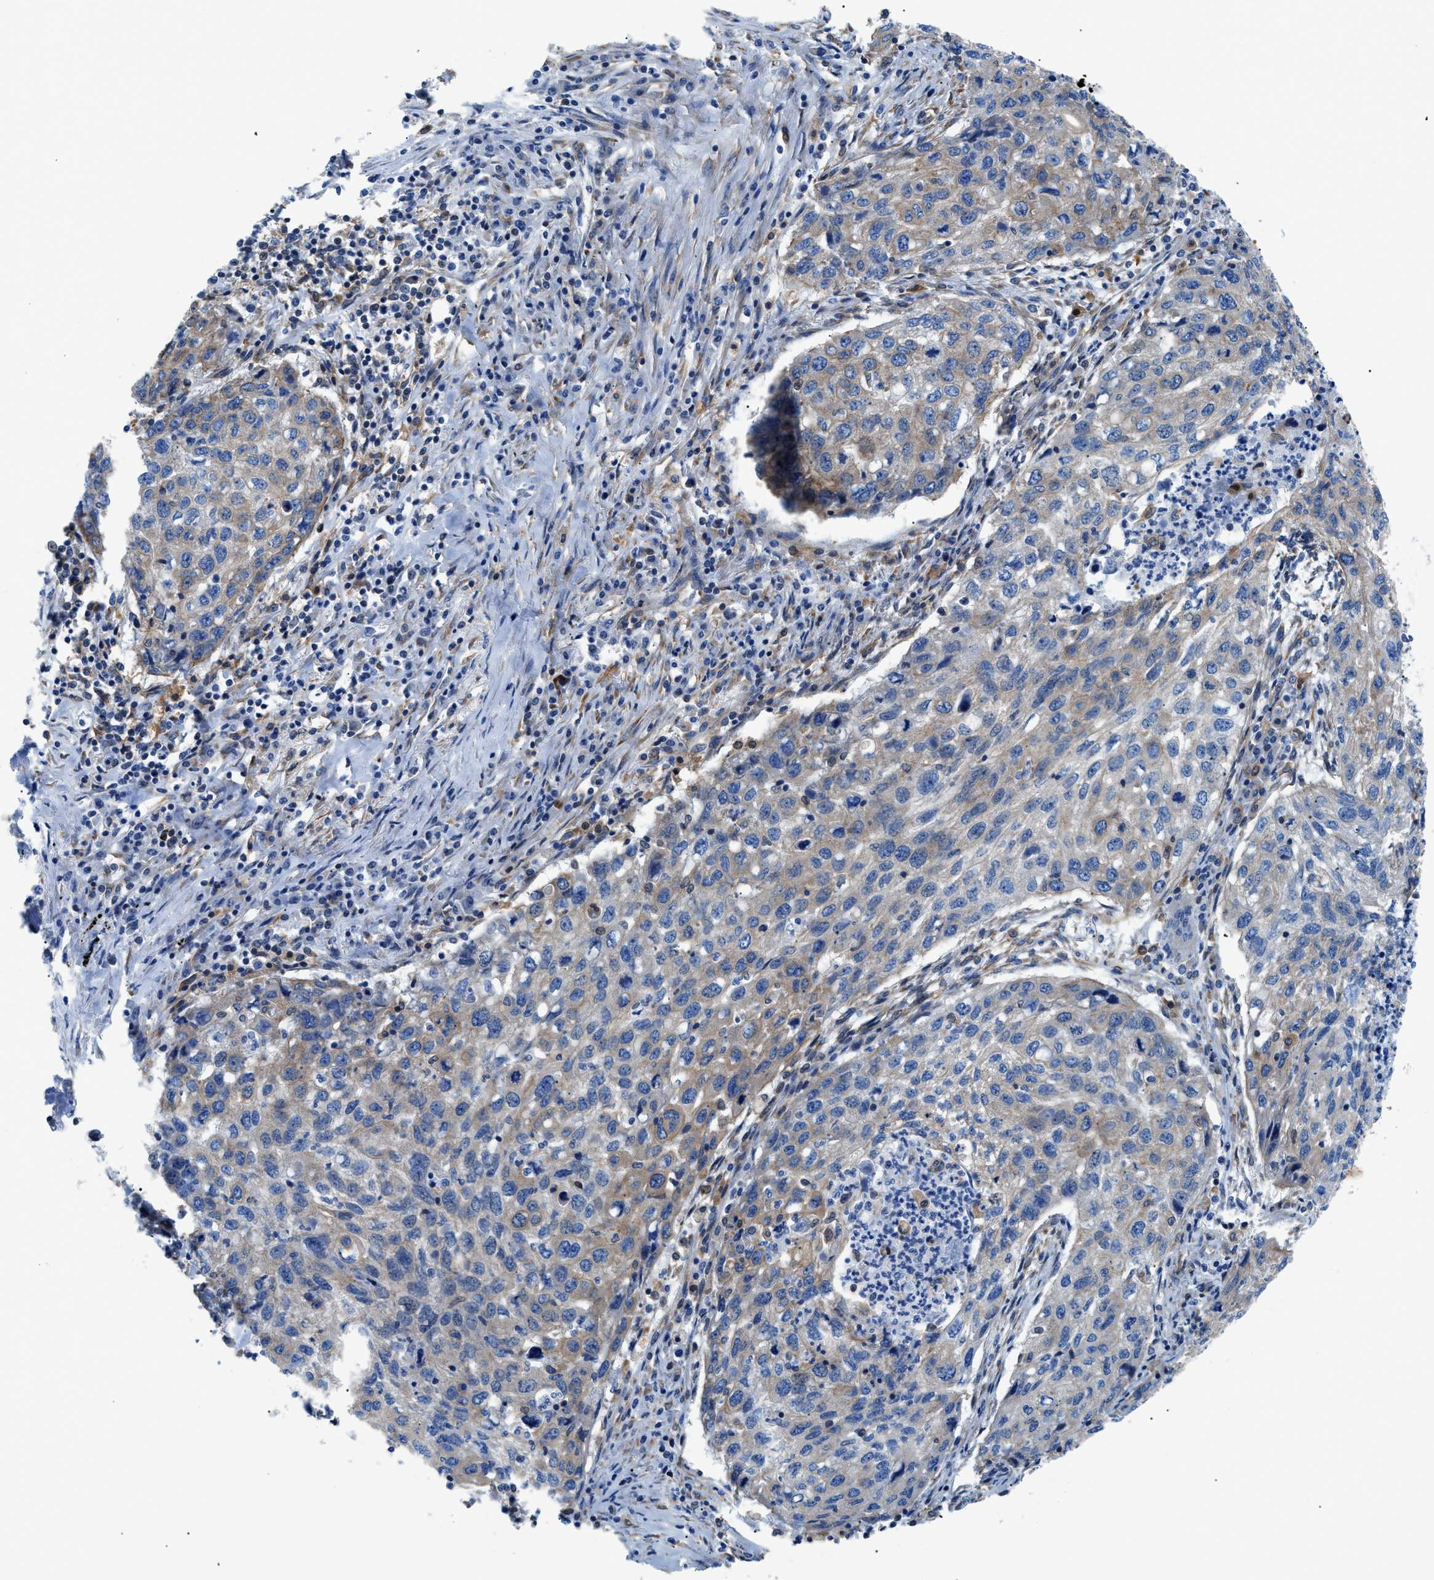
{"staining": {"intensity": "weak", "quantity": "<25%", "location": "cytoplasmic/membranous"}, "tissue": "lung cancer", "cell_type": "Tumor cells", "image_type": "cancer", "snomed": [{"axis": "morphology", "description": "Squamous cell carcinoma, NOS"}, {"axis": "topography", "description": "Lung"}], "caption": "The photomicrograph exhibits no staining of tumor cells in lung squamous cell carcinoma. (DAB IHC with hematoxylin counter stain).", "gene": "DMAC1", "patient": {"sex": "female", "age": 63}}